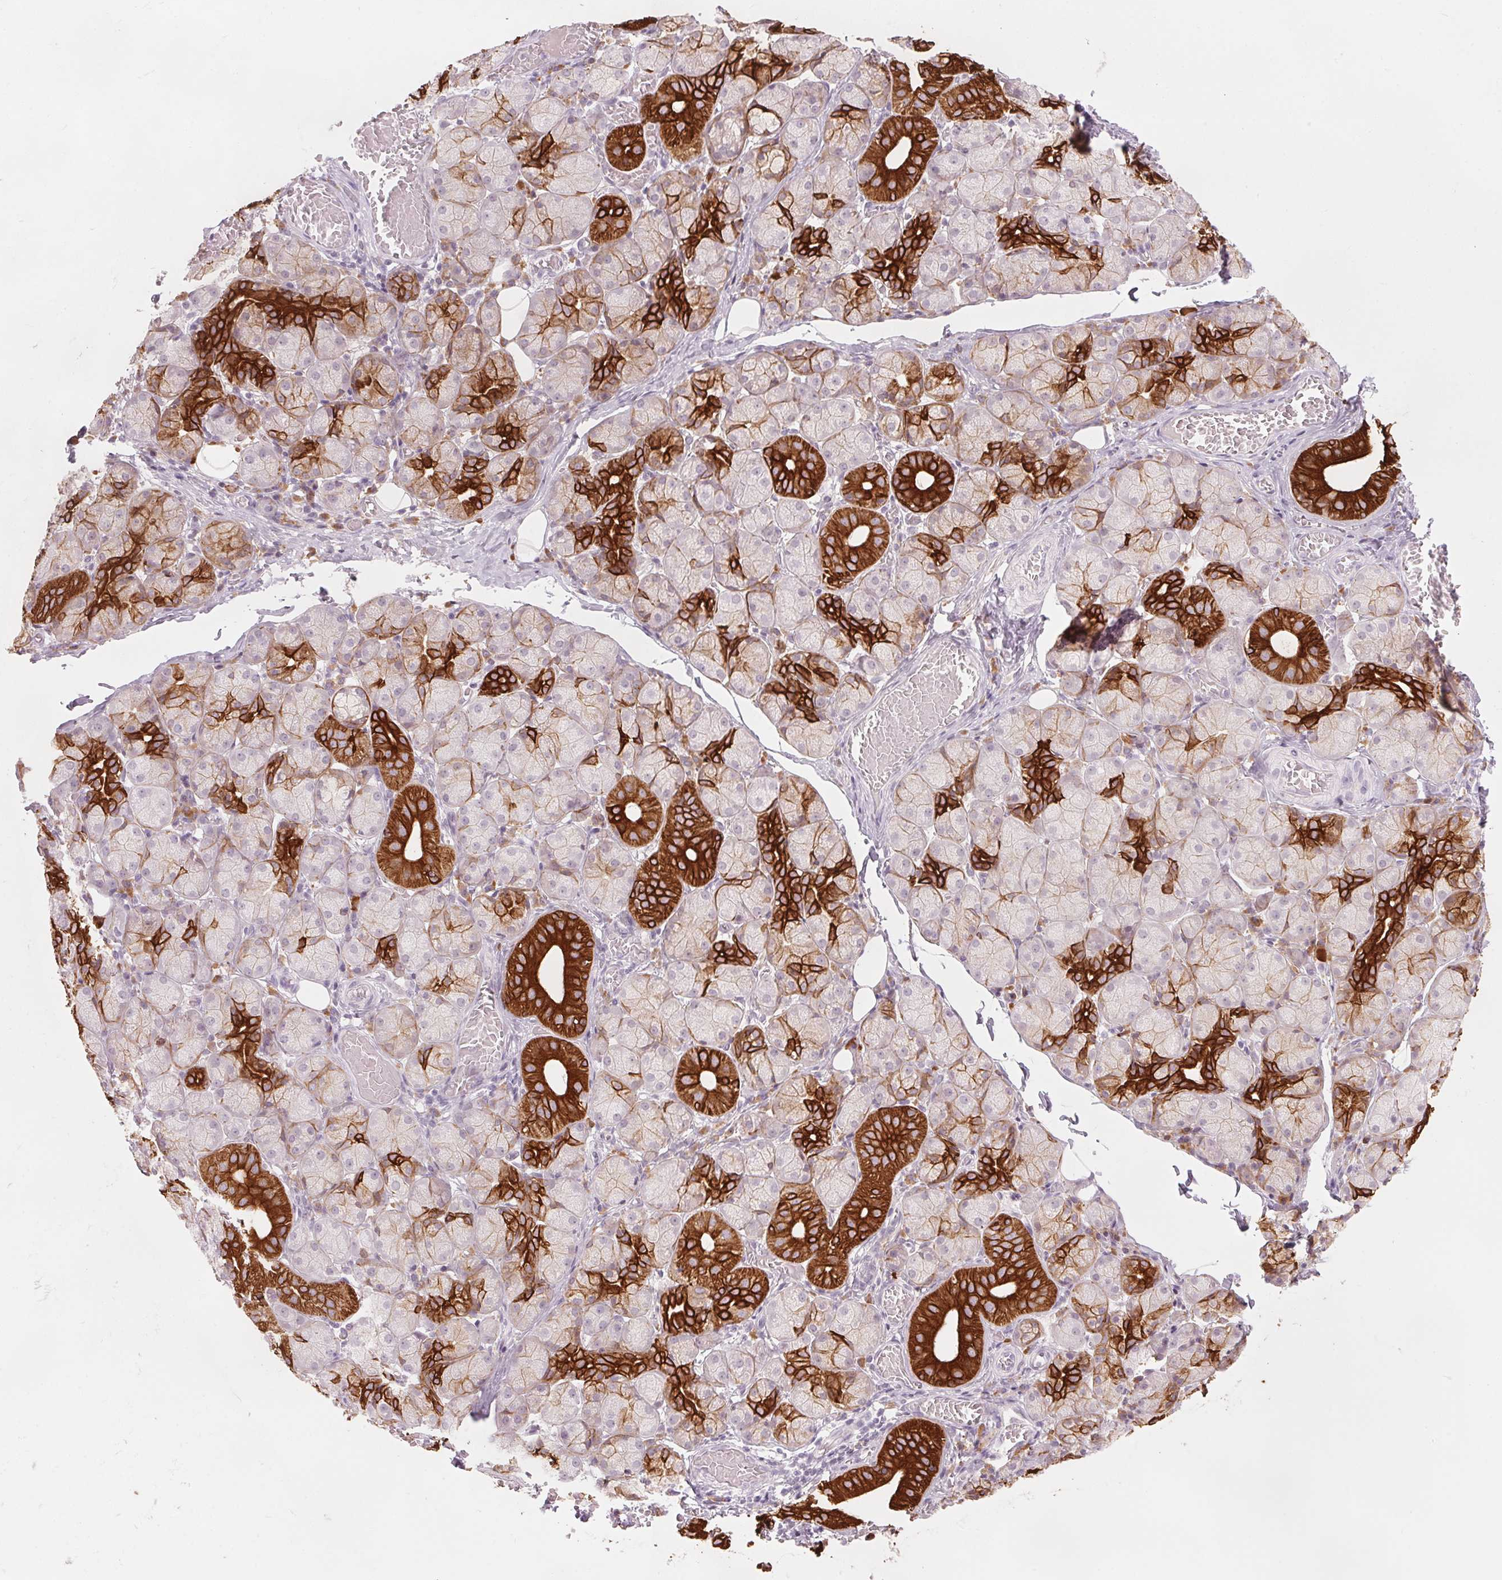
{"staining": {"intensity": "strong", "quantity": "25%-75%", "location": "cytoplasmic/membranous"}, "tissue": "salivary gland", "cell_type": "Glandular cells", "image_type": "normal", "snomed": [{"axis": "morphology", "description": "Normal tissue, NOS"}, {"axis": "topography", "description": "Salivary gland"}, {"axis": "topography", "description": "Peripheral nerve tissue"}], "caption": "Protein expression by immunohistochemistry reveals strong cytoplasmic/membranous staining in about 25%-75% of glandular cells in benign salivary gland.", "gene": "SCTR", "patient": {"sex": "female", "age": 24}}